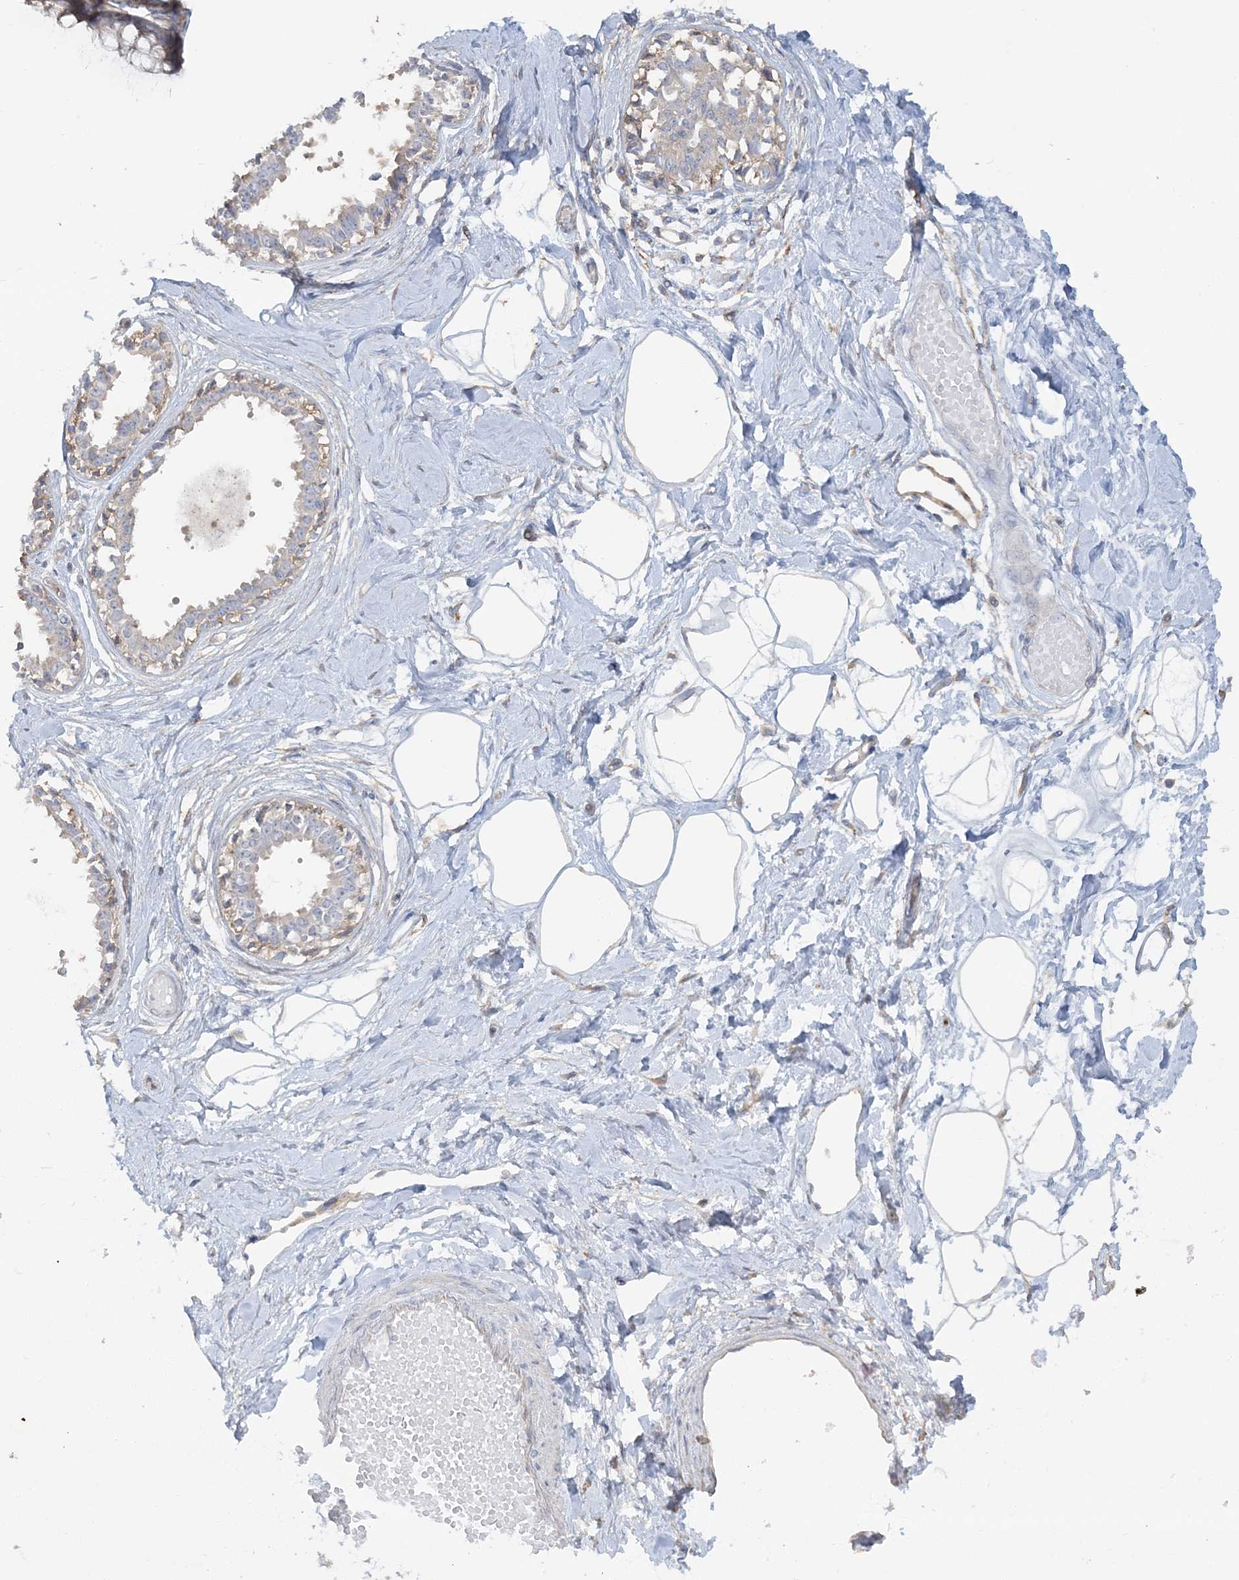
{"staining": {"intensity": "negative", "quantity": "none", "location": "none"}, "tissue": "breast", "cell_type": "Adipocytes", "image_type": "normal", "snomed": [{"axis": "morphology", "description": "Normal tissue, NOS"}, {"axis": "topography", "description": "Breast"}], "caption": "The histopathology image demonstrates no staining of adipocytes in benign breast. Brightfield microscopy of IHC stained with DAB (brown) and hematoxylin (blue), captured at high magnification.", "gene": "TBC1D5", "patient": {"sex": "female", "age": 45}}